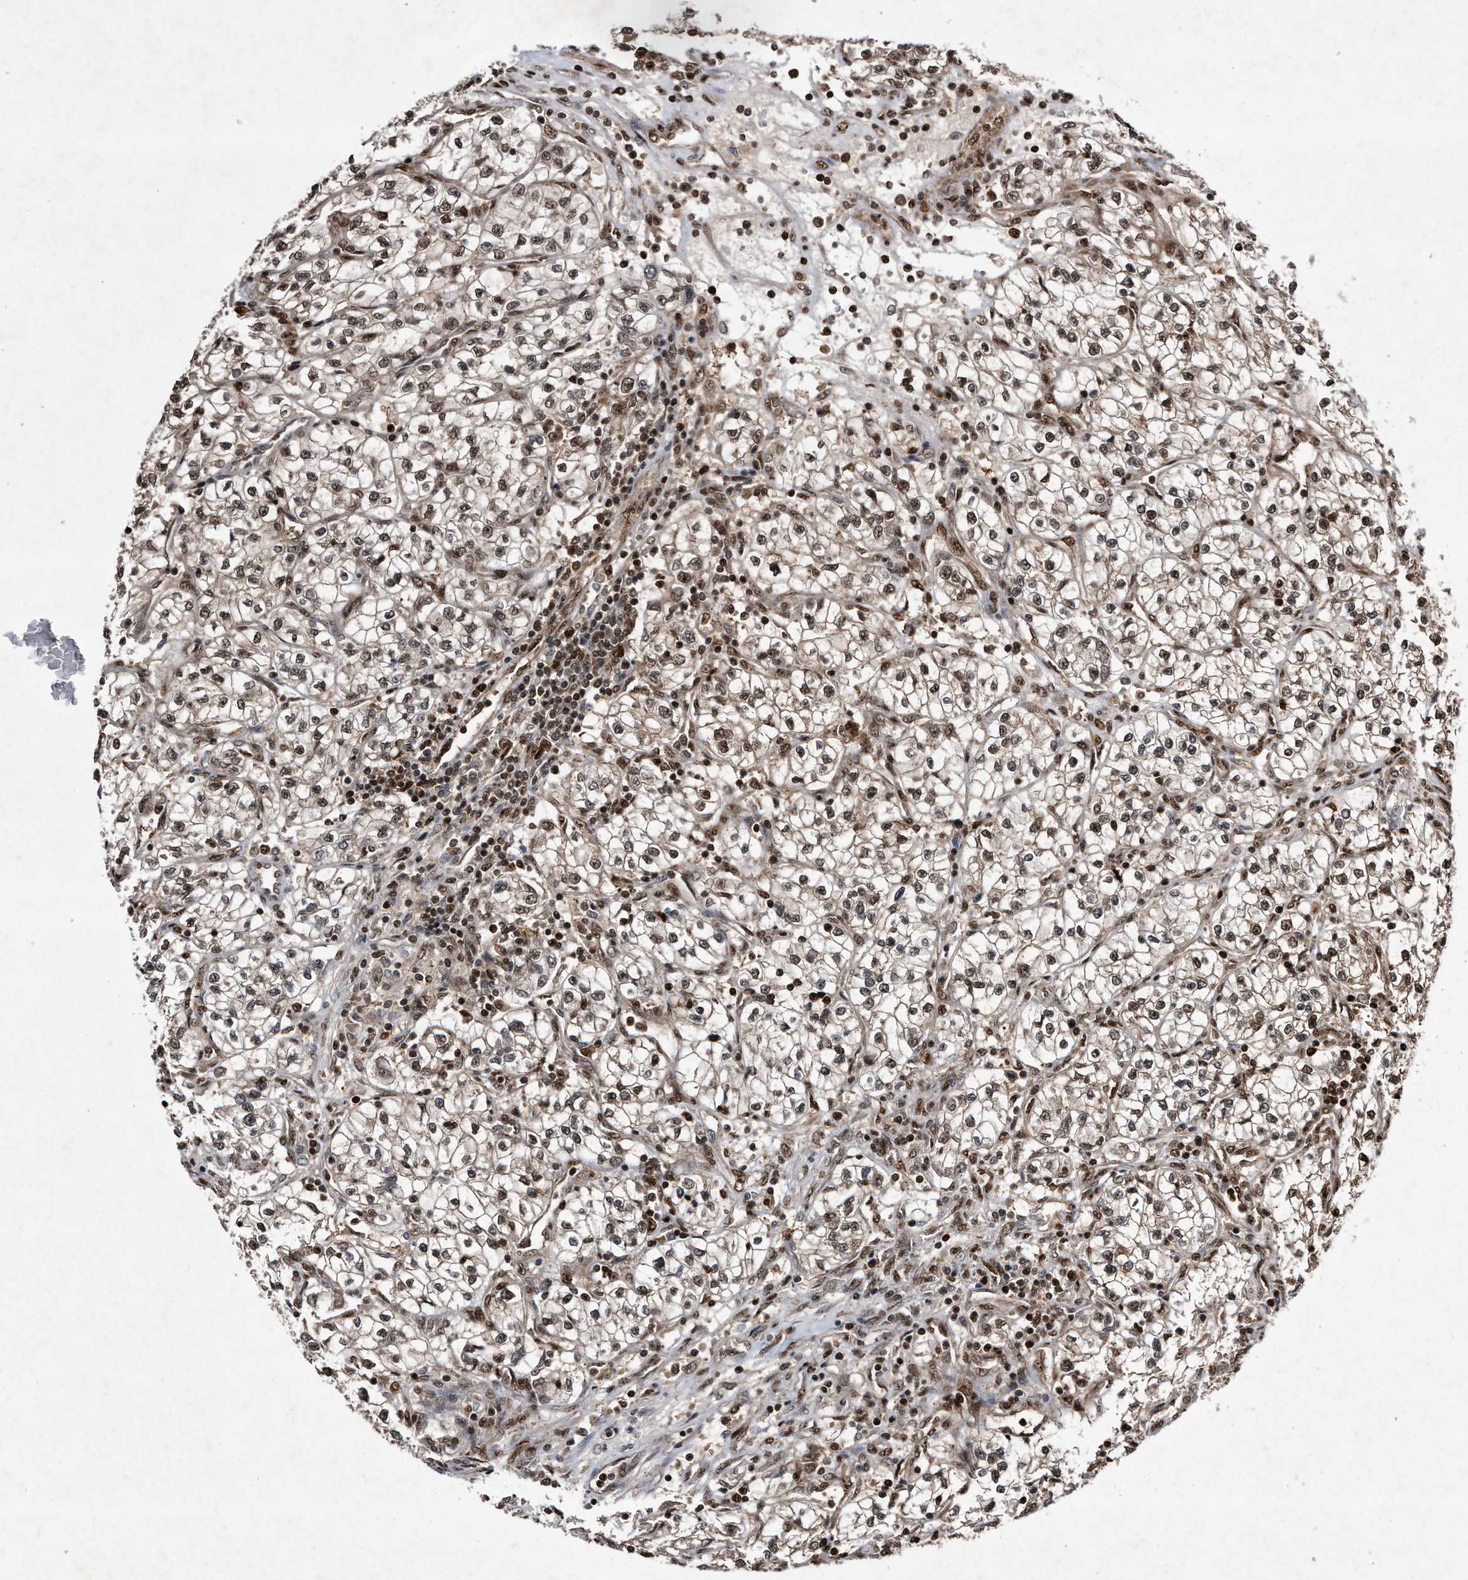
{"staining": {"intensity": "moderate", "quantity": ">75%", "location": "nuclear"}, "tissue": "renal cancer", "cell_type": "Tumor cells", "image_type": "cancer", "snomed": [{"axis": "morphology", "description": "Adenocarcinoma, NOS"}, {"axis": "topography", "description": "Kidney"}], "caption": "Brown immunohistochemical staining in renal adenocarcinoma shows moderate nuclear staining in approximately >75% of tumor cells.", "gene": "RAD23B", "patient": {"sex": "female", "age": 57}}